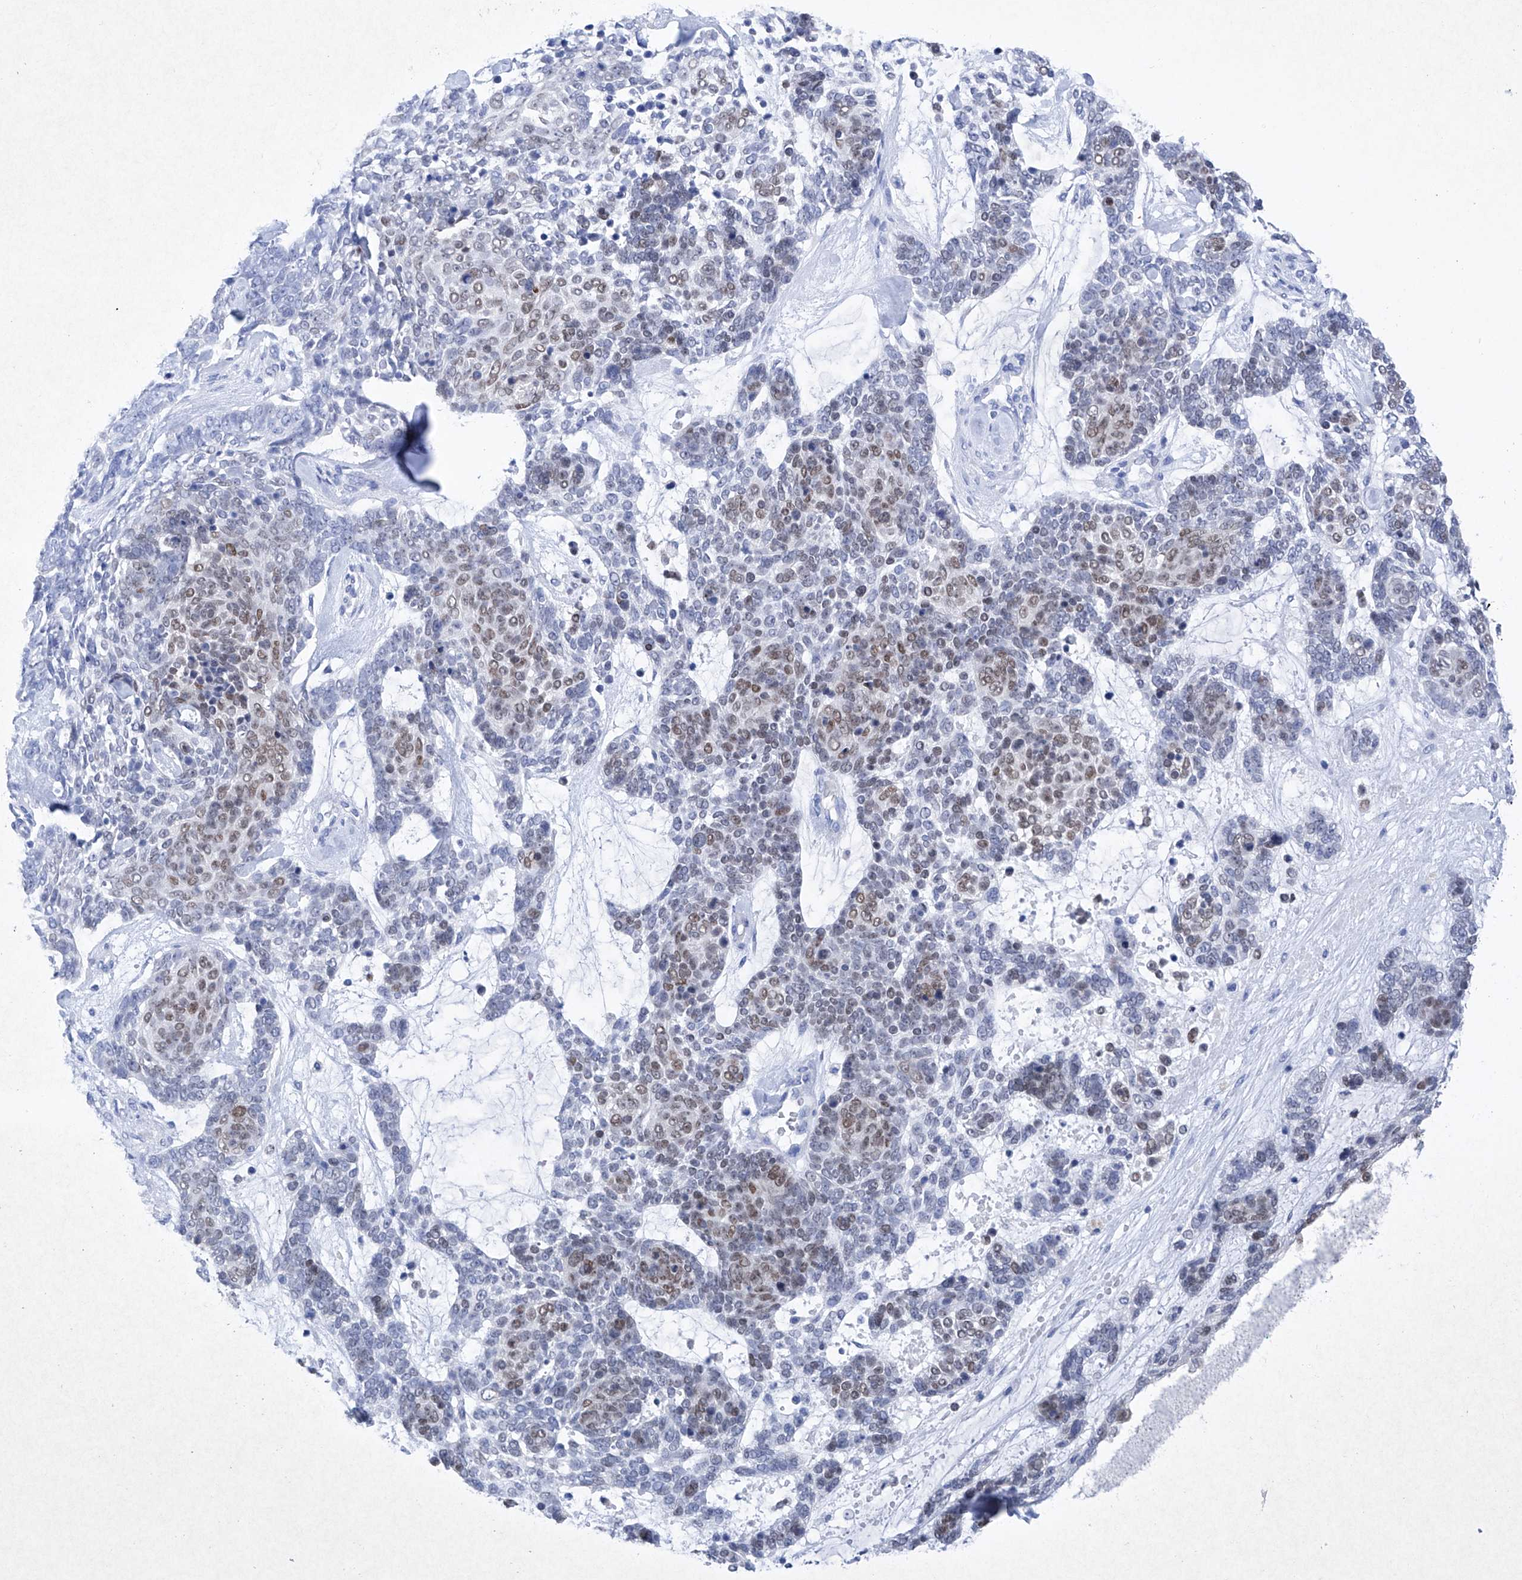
{"staining": {"intensity": "moderate", "quantity": "25%-75%", "location": "nuclear"}, "tissue": "skin cancer", "cell_type": "Tumor cells", "image_type": "cancer", "snomed": [{"axis": "morphology", "description": "Basal cell carcinoma"}, {"axis": "topography", "description": "Skin"}], "caption": "Skin basal cell carcinoma was stained to show a protein in brown. There is medium levels of moderate nuclear staining in approximately 25%-75% of tumor cells. The protein of interest is stained brown, and the nuclei are stained in blue (DAB (3,3'-diaminobenzidine) IHC with brightfield microscopy, high magnification).", "gene": "BARX2", "patient": {"sex": "female", "age": 81}}